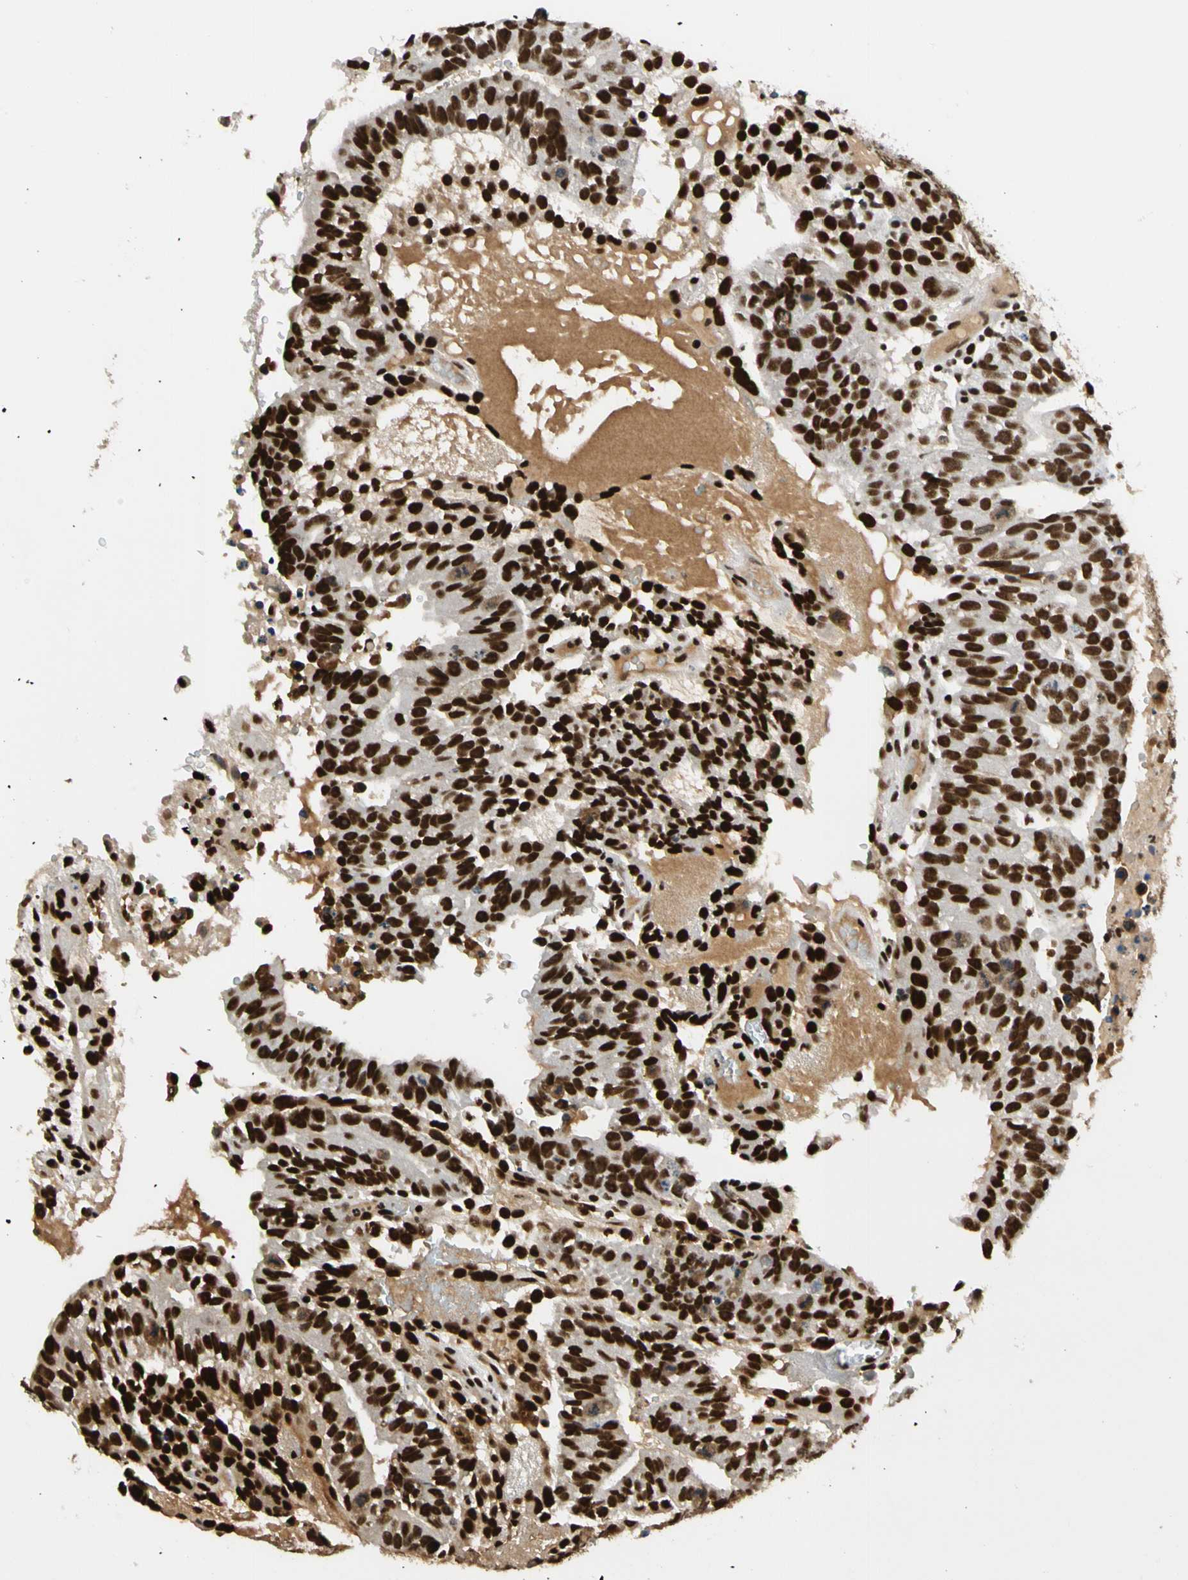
{"staining": {"intensity": "strong", "quantity": ">75%", "location": "nuclear"}, "tissue": "testis cancer", "cell_type": "Tumor cells", "image_type": "cancer", "snomed": [{"axis": "morphology", "description": "Seminoma, NOS"}, {"axis": "morphology", "description": "Carcinoma, Embryonal, NOS"}, {"axis": "topography", "description": "Testis"}], "caption": "Protein analysis of testis cancer (seminoma) tissue demonstrates strong nuclear expression in approximately >75% of tumor cells. (DAB (3,3'-diaminobenzidine) IHC, brown staining for protein, blue staining for nuclei).", "gene": "CDK12", "patient": {"sex": "male", "age": 52}}